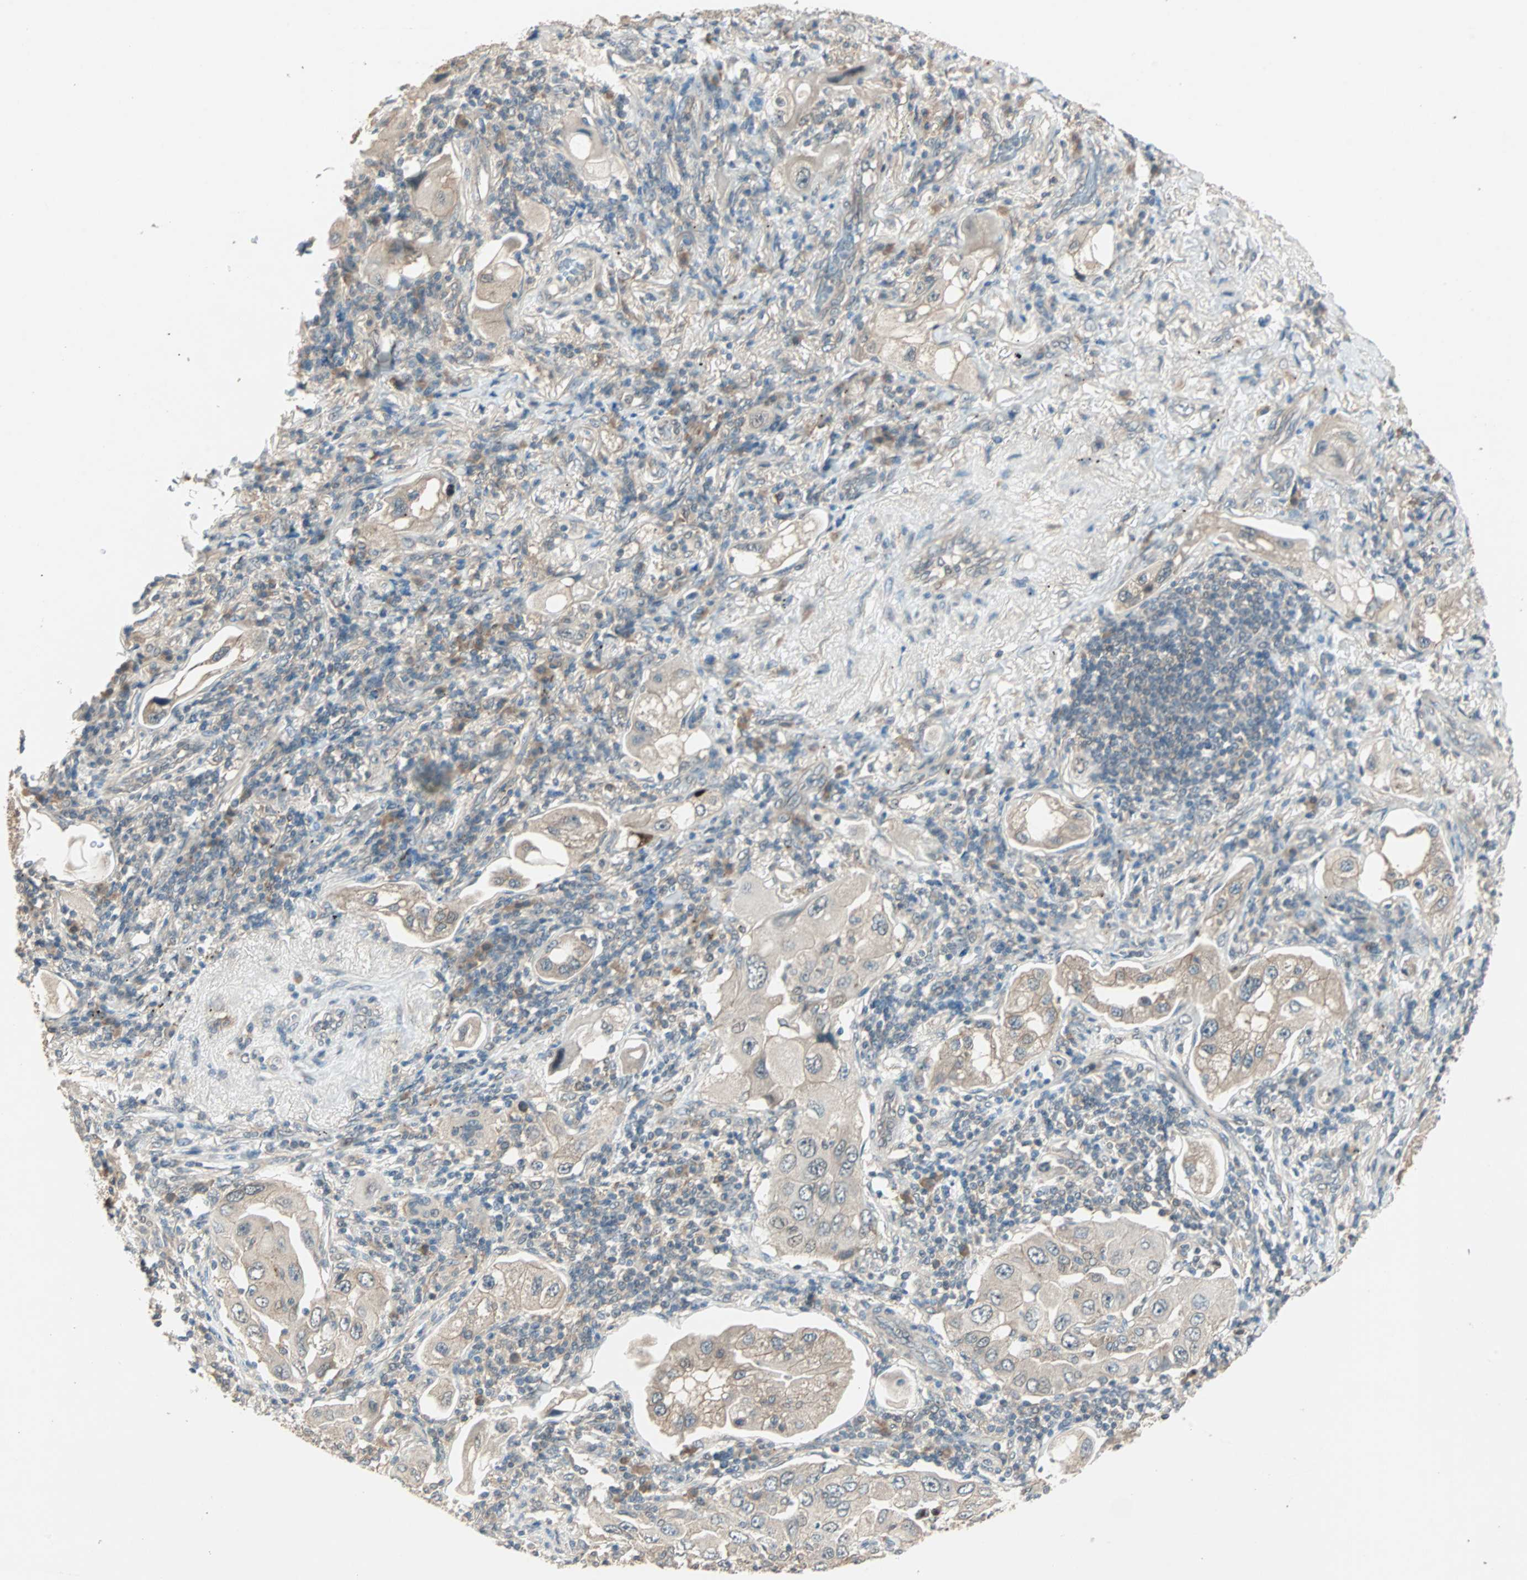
{"staining": {"intensity": "weak", "quantity": ">75%", "location": "cytoplasmic/membranous"}, "tissue": "lung cancer", "cell_type": "Tumor cells", "image_type": "cancer", "snomed": [{"axis": "morphology", "description": "Adenocarcinoma, NOS"}, {"axis": "topography", "description": "Lung"}], "caption": "DAB (3,3'-diaminobenzidine) immunohistochemical staining of human lung cancer demonstrates weak cytoplasmic/membranous protein expression in about >75% of tumor cells.", "gene": "TTF2", "patient": {"sex": "female", "age": 65}}